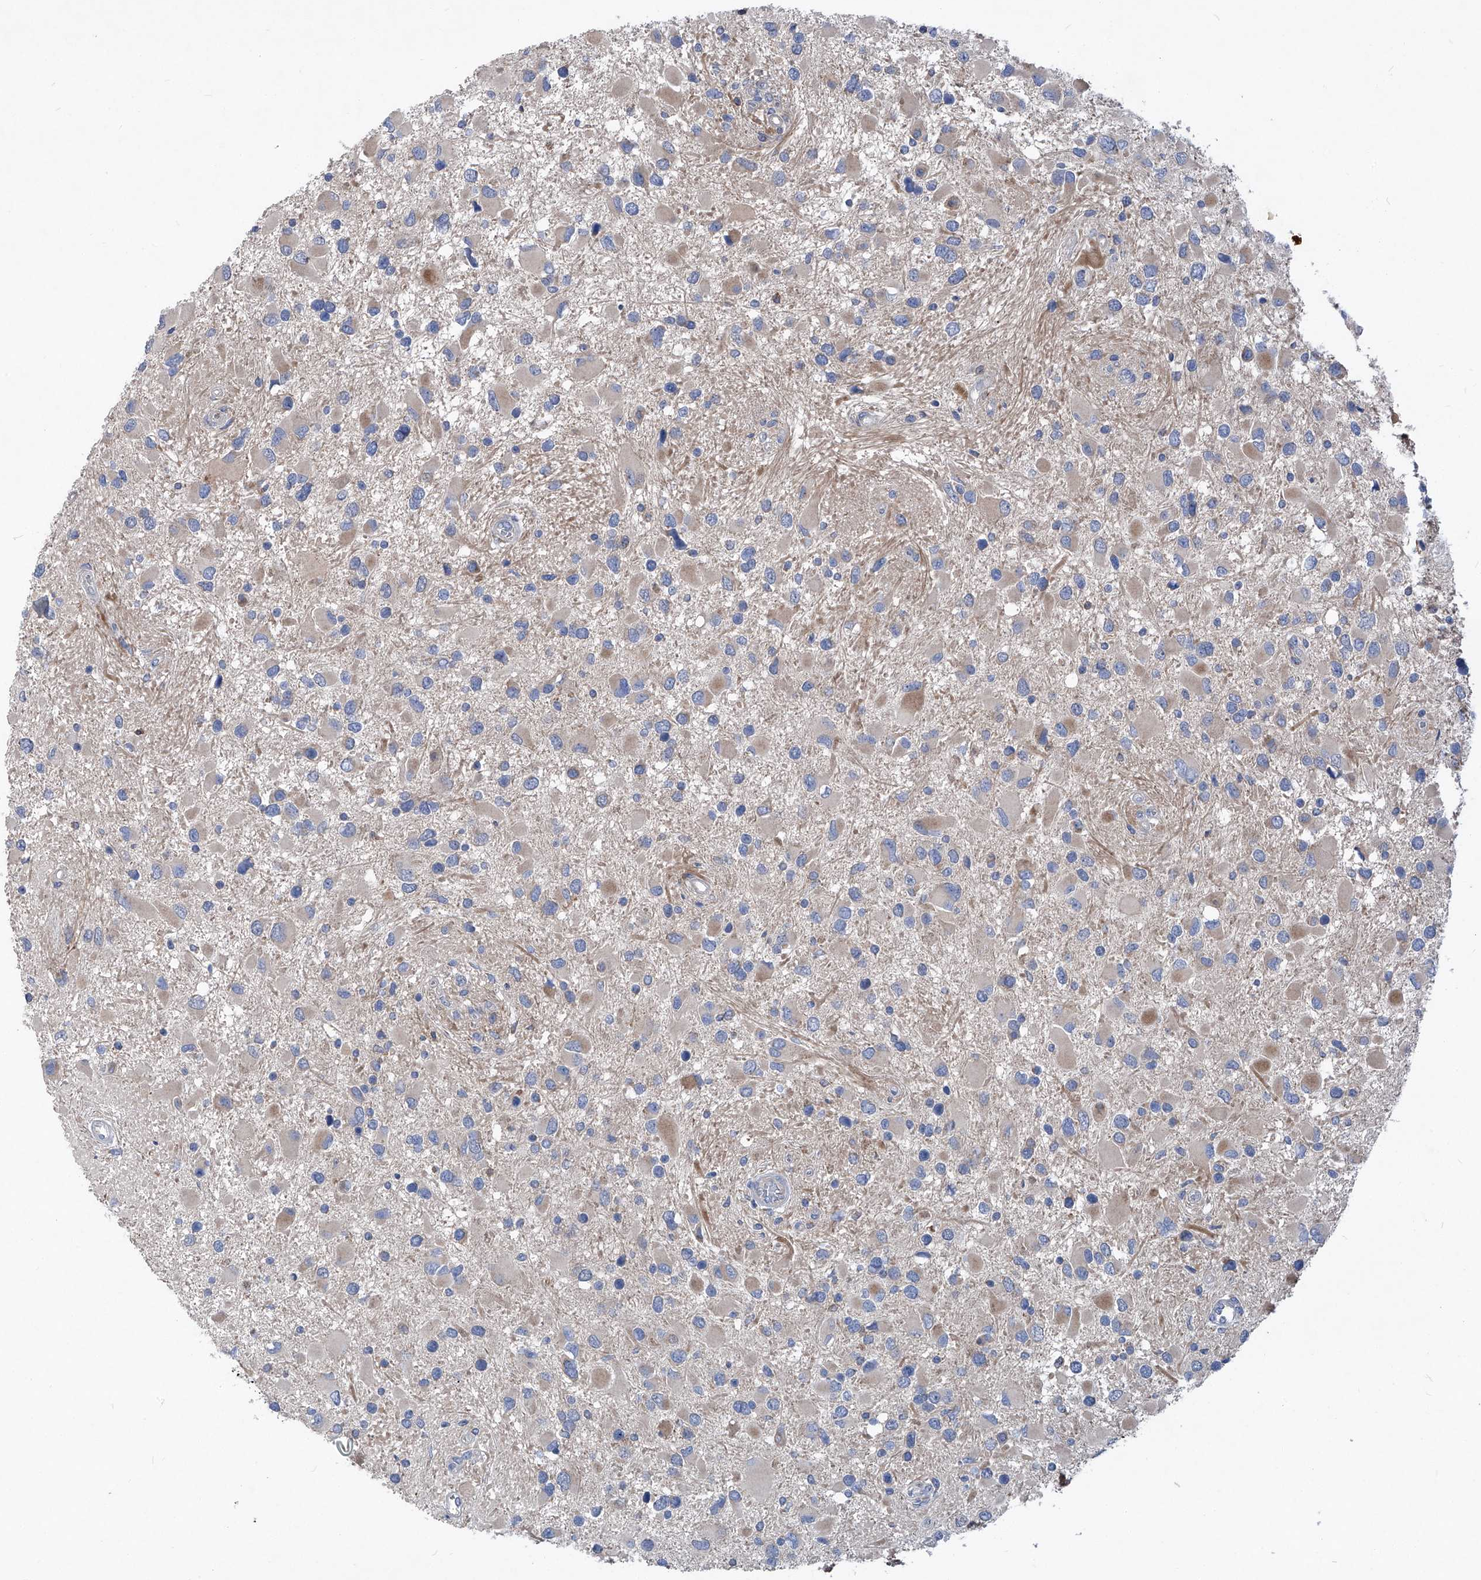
{"staining": {"intensity": "weak", "quantity": "25%-75%", "location": "cytoplasmic/membranous"}, "tissue": "glioma", "cell_type": "Tumor cells", "image_type": "cancer", "snomed": [{"axis": "morphology", "description": "Glioma, malignant, High grade"}, {"axis": "topography", "description": "Brain"}], "caption": "Tumor cells exhibit low levels of weak cytoplasmic/membranous positivity in about 25%-75% of cells in glioma. Using DAB (3,3'-diaminobenzidine) (brown) and hematoxylin (blue) stains, captured at high magnification using brightfield microscopy.", "gene": "EPHA8", "patient": {"sex": "male", "age": 53}}